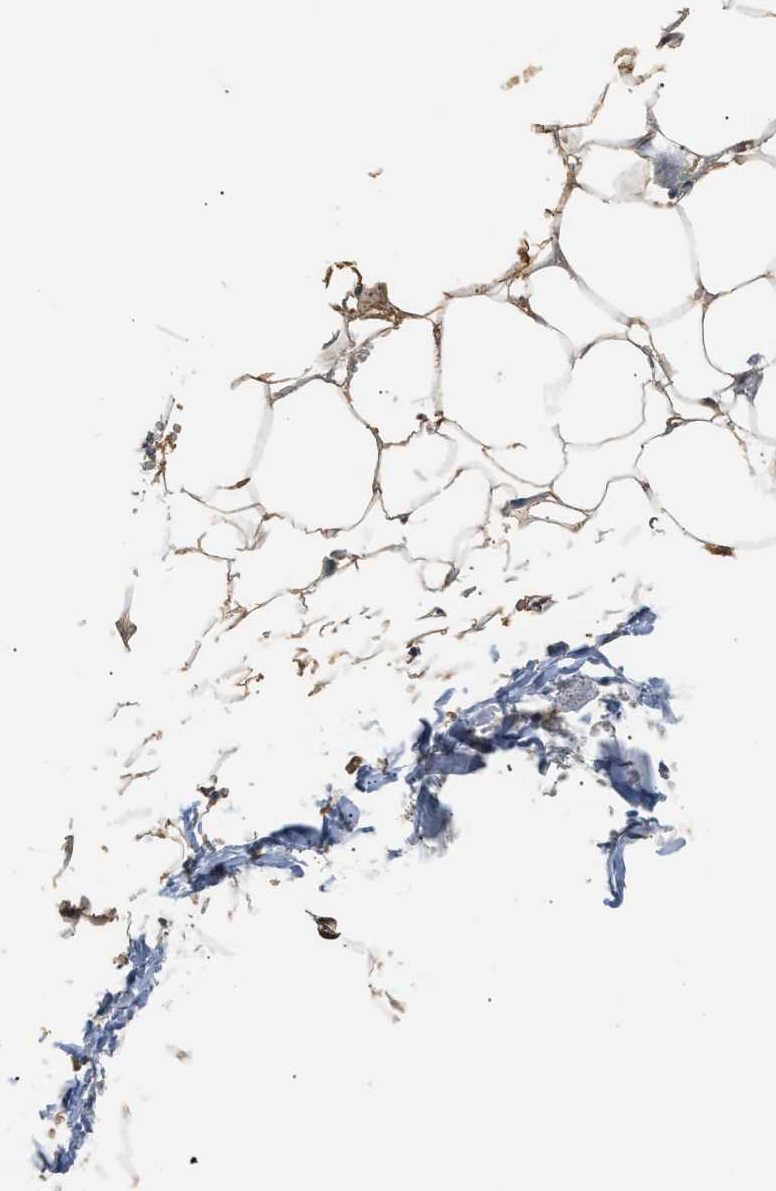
{"staining": {"intensity": "moderate", "quantity": ">75%", "location": "cytoplasmic/membranous"}, "tissue": "adipose tissue", "cell_type": "Adipocytes", "image_type": "normal", "snomed": [{"axis": "morphology", "description": "Normal tissue, NOS"}, {"axis": "topography", "description": "Breast"}, {"axis": "topography", "description": "Soft tissue"}], "caption": "Immunohistochemistry (IHC) histopathology image of normal human adipose tissue stained for a protein (brown), which displays medium levels of moderate cytoplasmic/membranous staining in approximately >75% of adipocytes.", "gene": "GPI", "patient": {"sex": "female", "age": 75}}